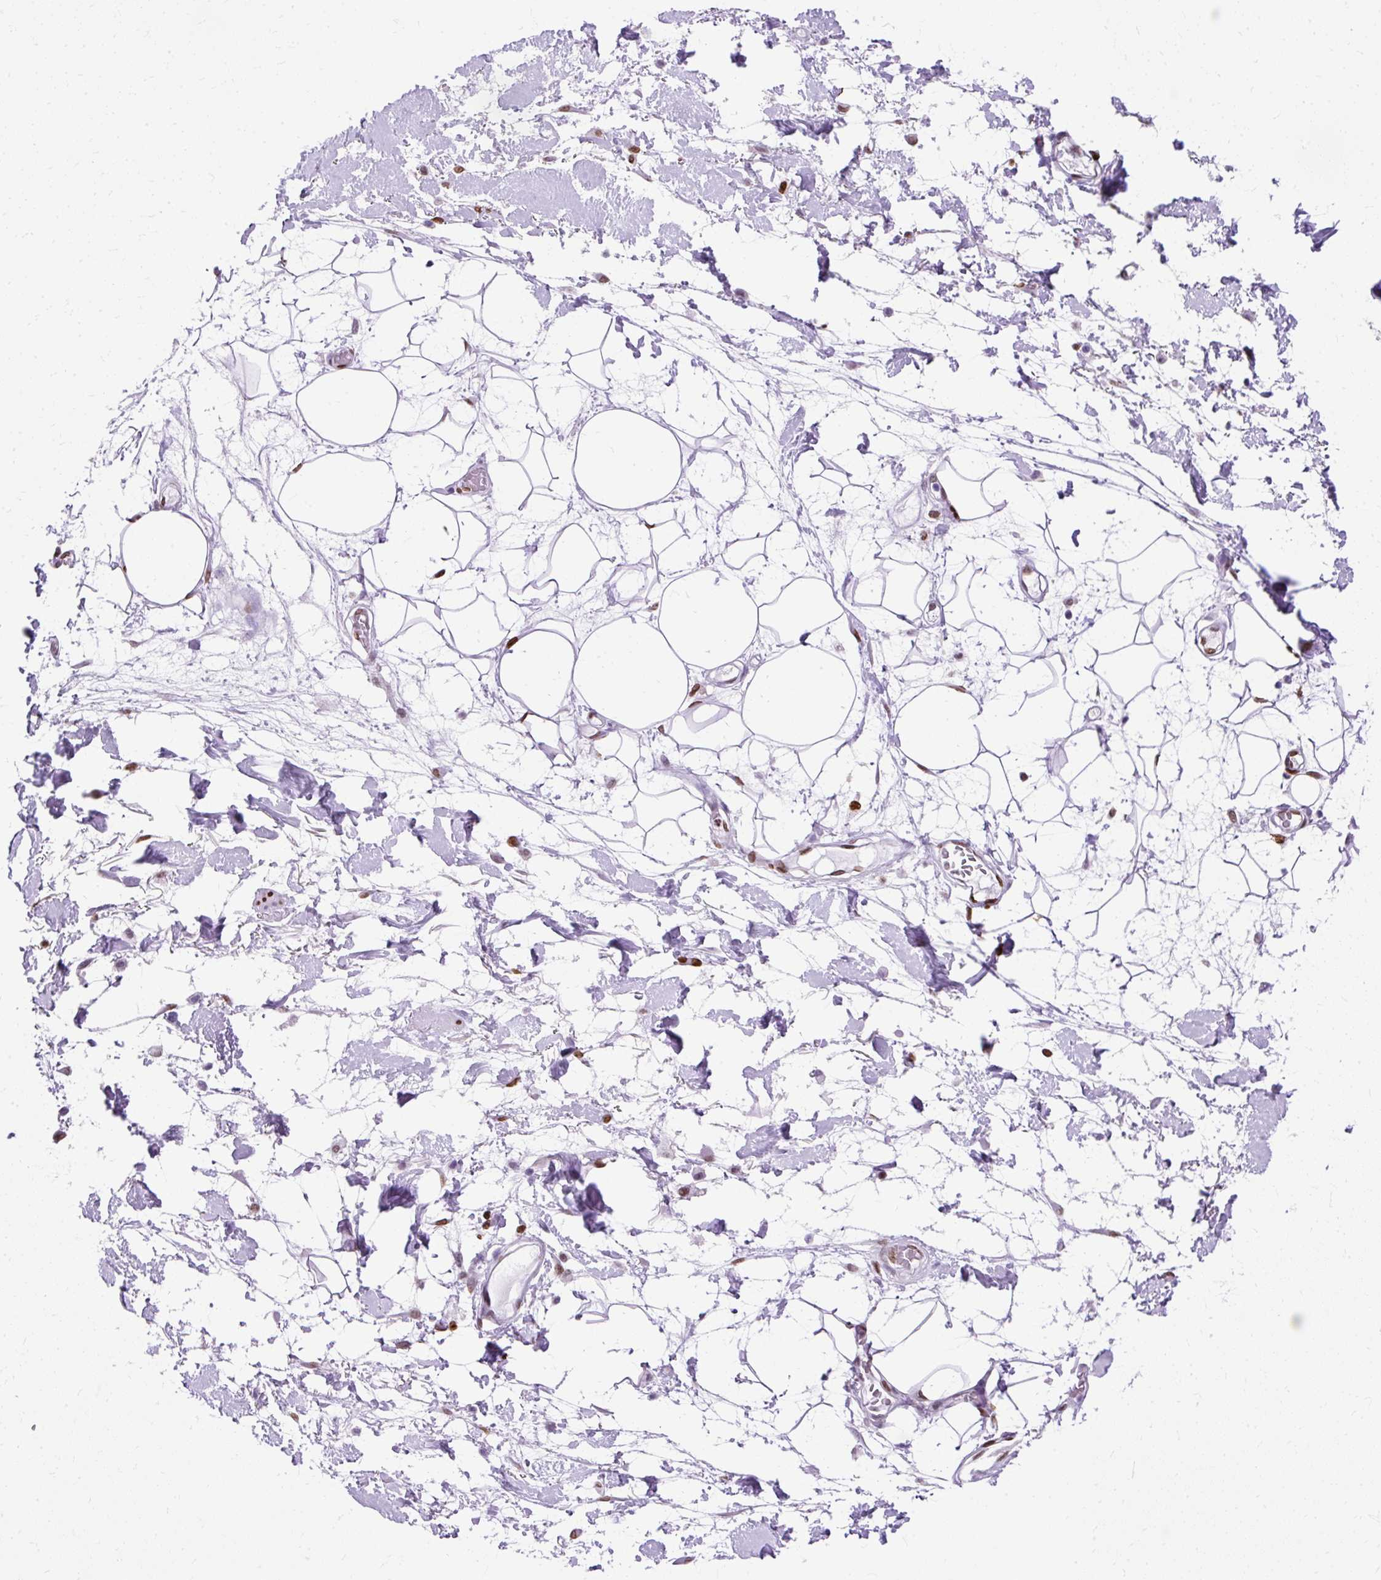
{"staining": {"intensity": "strong", "quantity": ">75%", "location": "nuclear"}, "tissue": "adipose tissue", "cell_type": "Adipocytes", "image_type": "normal", "snomed": [{"axis": "morphology", "description": "Normal tissue, NOS"}, {"axis": "topography", "description": "Vulva"}, {"axis": "topography", "description": "Peripheral nerve tissue"}], "caption": "Immunohistochemical staining of benign adipose tissue displays high levels of strong nuclear positivity in about >75% of adipocytes.", "gene": "TMEM184C", "patient": {"sex": "female", "age": 68}}